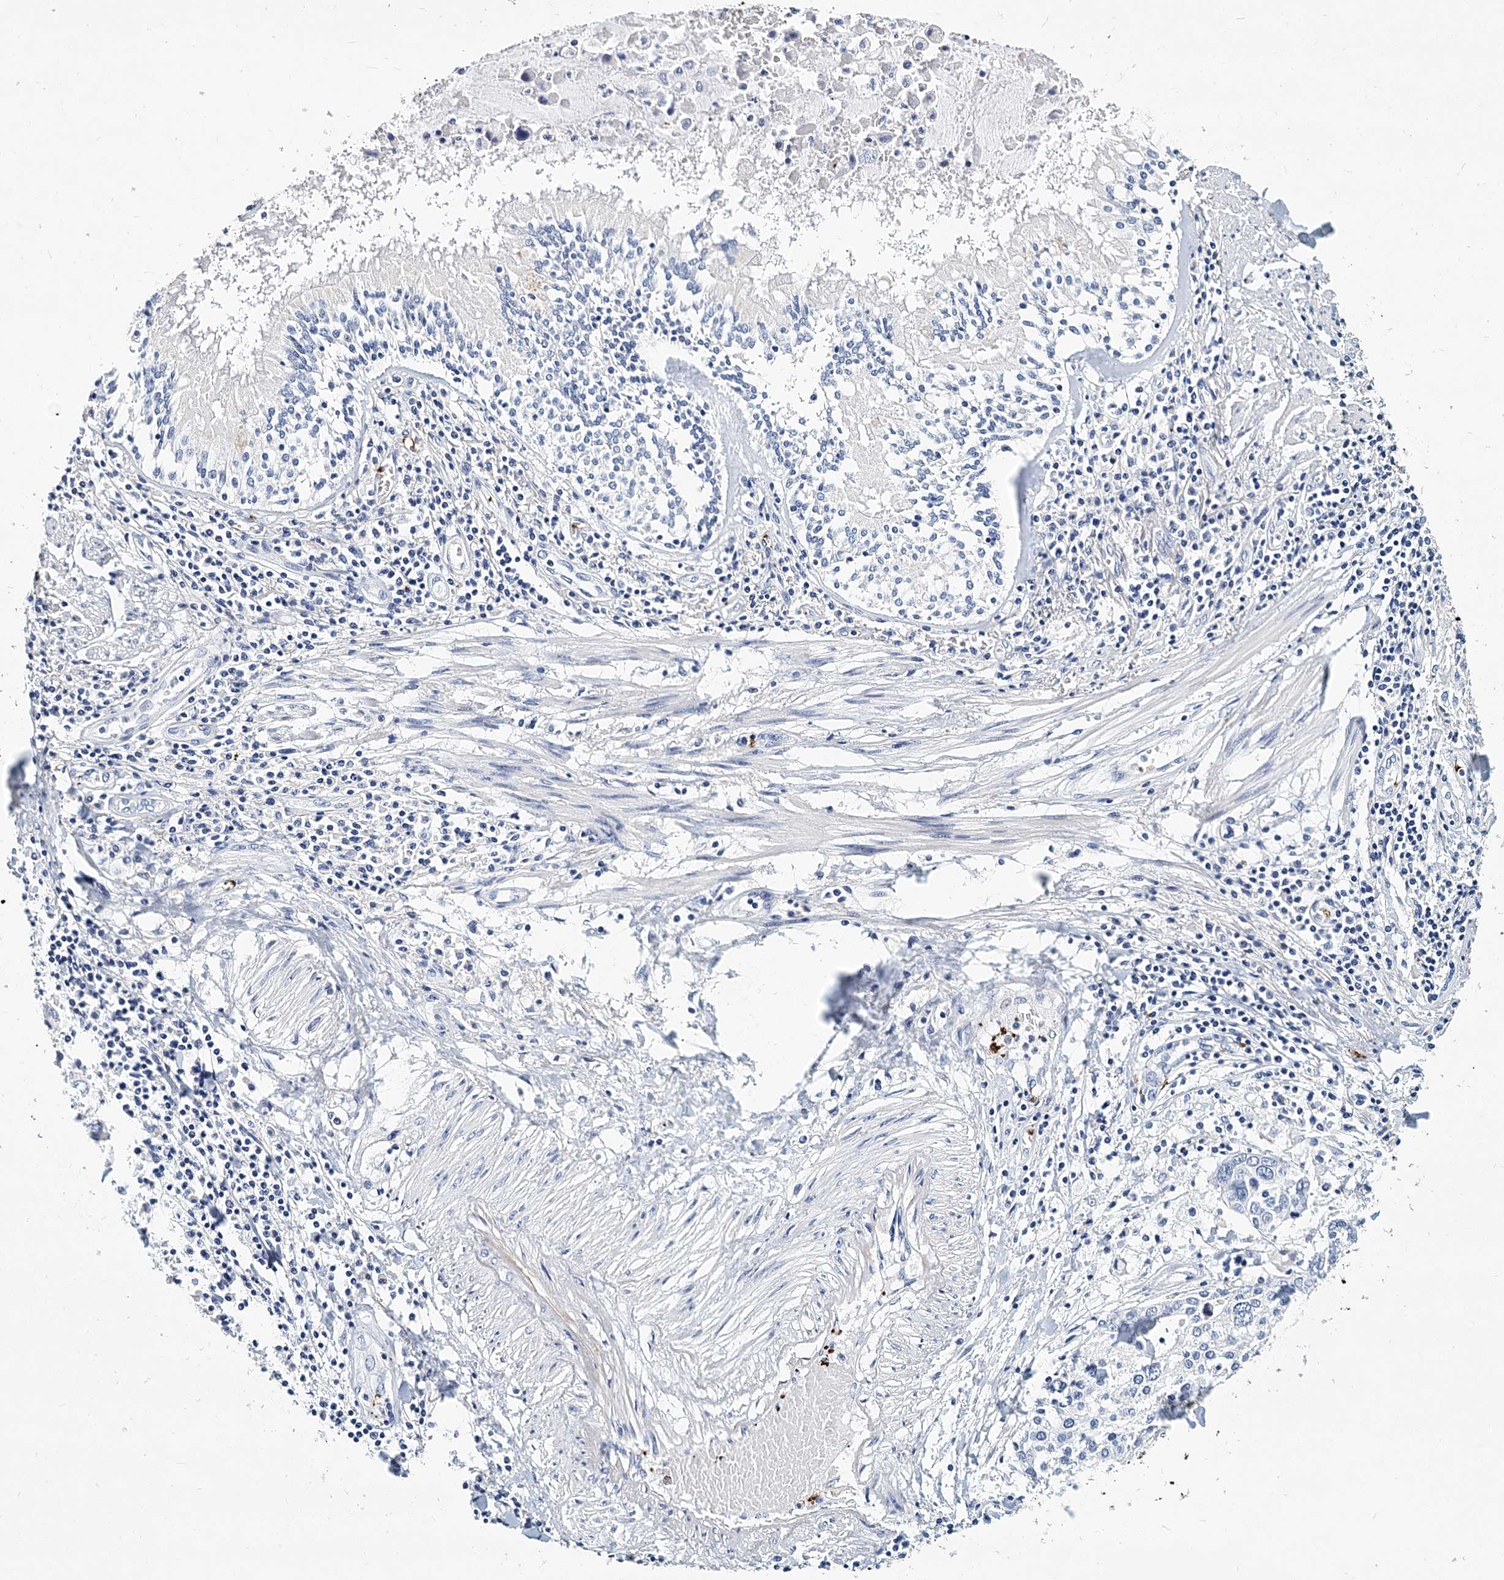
{"staining": {"intensity": "negative", "quantity": "none", "location": "none"}, "tissue": "lung cancer", "cell_type": "Tumor cells", "image_type": "cancer", "snomed": [{"axis": "morphology", "description": "Squamous cell carcinoma, NOS"}, {"axis": "topography", "description": "Lung"}], "caption": "Immunohistochemistry histopathology image of squamous cell carcinoma (lung) stained for a protein (brown), which demonstrates no positivity in tumor cells.", "gene": "ITGA2B", "patient": {"sex": "male", "age": 65}}